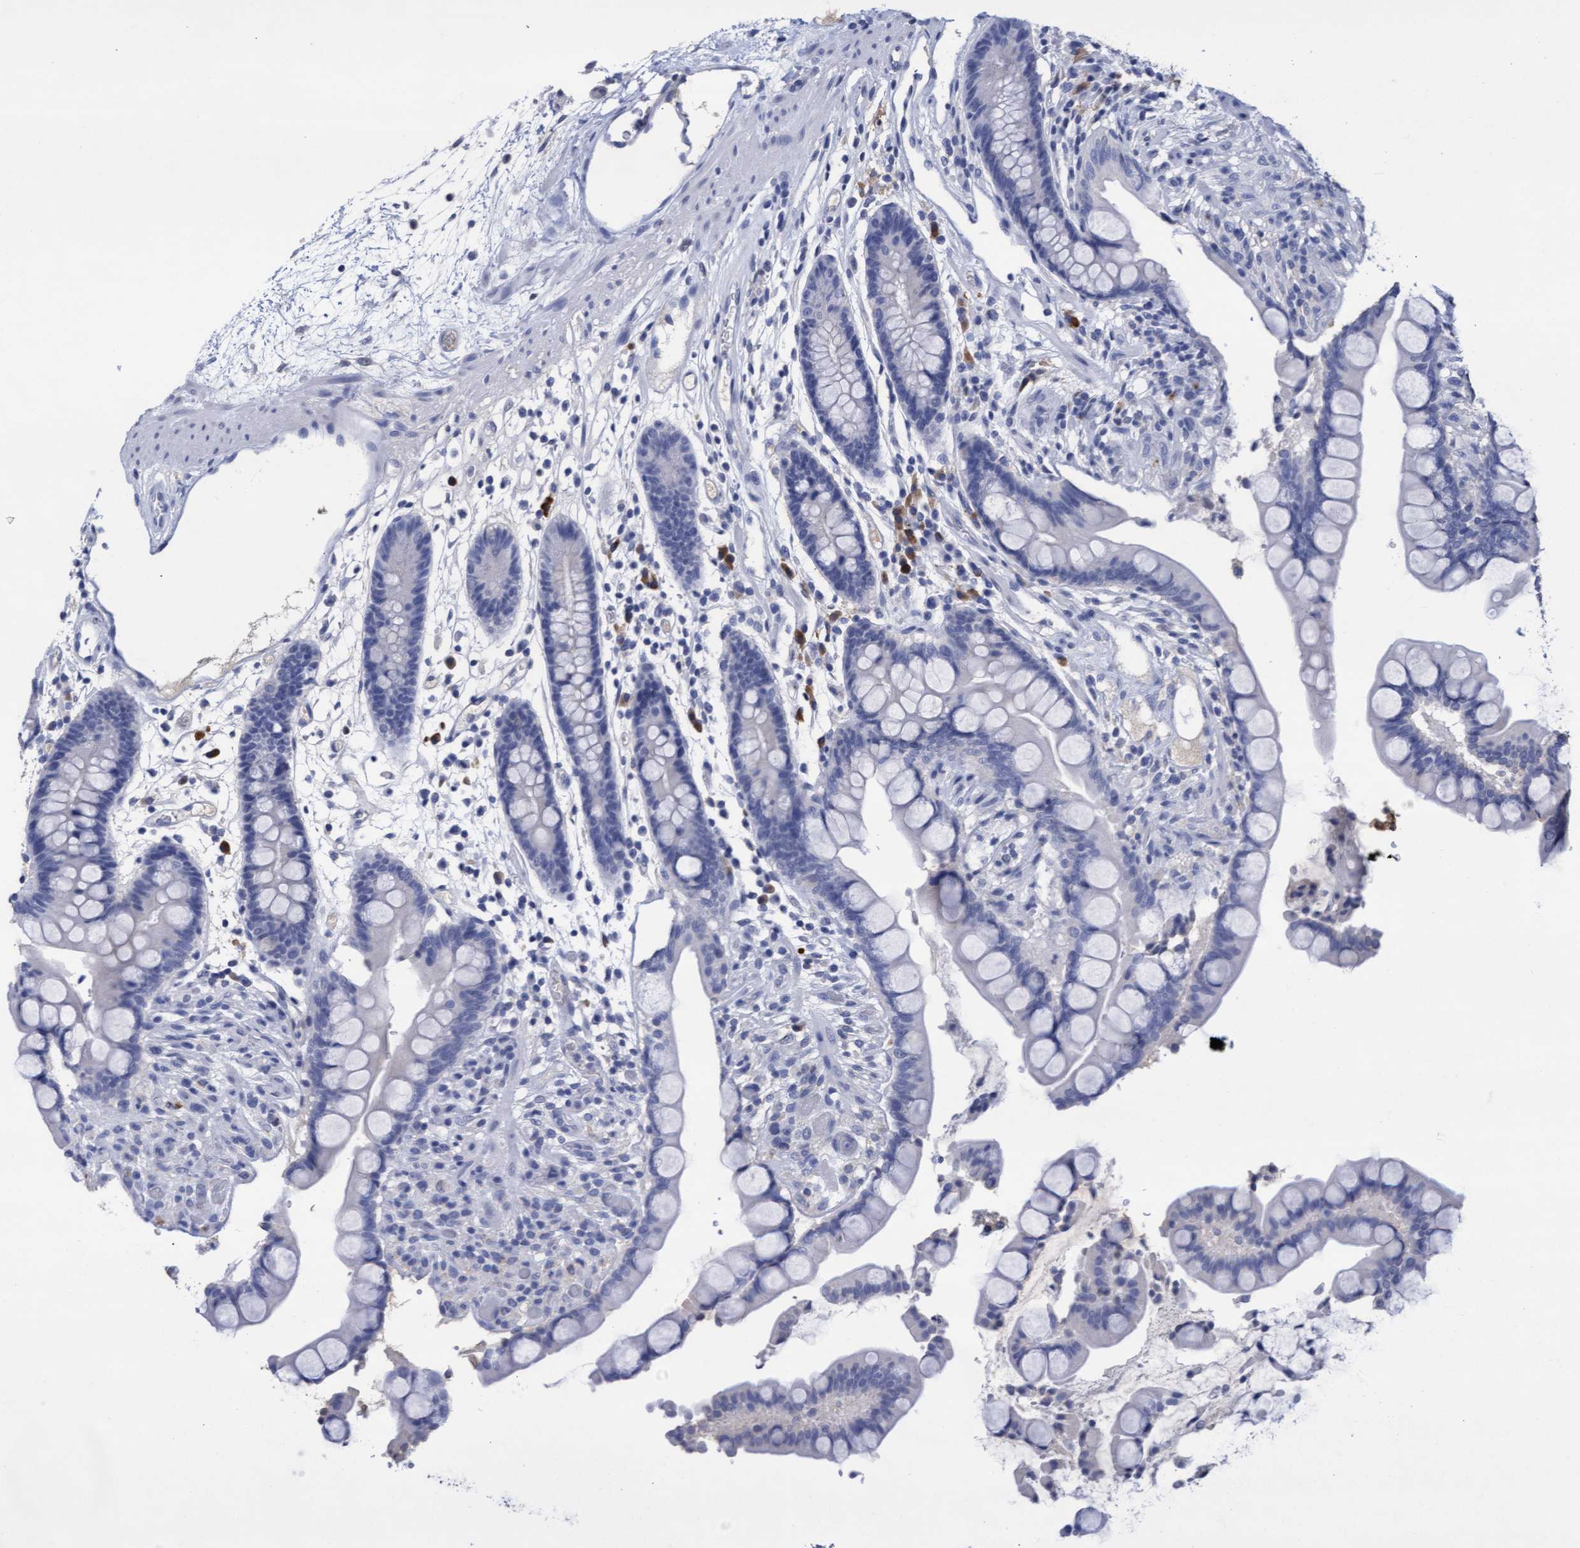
{"staining": {"intensity": "negative", "quantity": "none", "location": "none"}, "tissue": "colon", "cell_type": "Endothelial cells", "image_type": "normal", "snomed": [{"axis": "morphology", "description": "Normal tissue, NOS"}, {"axis": "topography", "description": "Colon"}], "caption": "High magnification brightfield microscopy of normal colon stained with DAB (brown) and counterstained with hematoxylin (blue): endothelial cells show no significant expression.", "gene": "GPR39", "patient": {"sex": "male", "age": 73}}